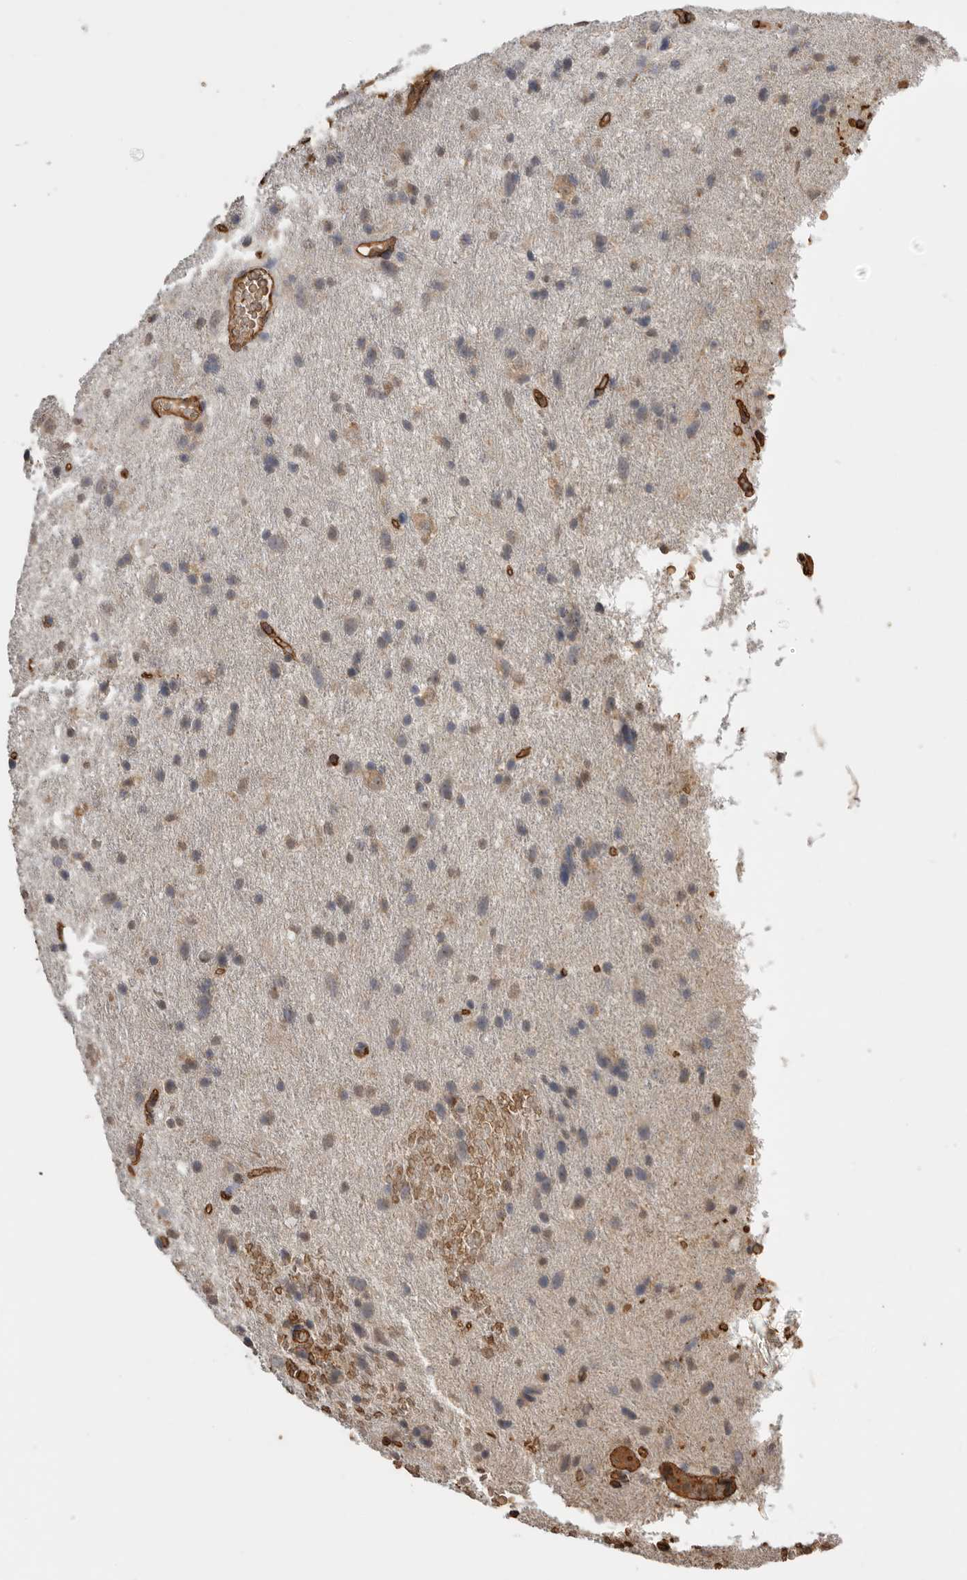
{"staining": {"intensity": "negative", "quantity": "none", "location": "none"}, "tissue": "glioma", "cell_type": "Tumor cells", "image_type": "cancer", "snomed": [{"axis": "morphology", "description": "Glioma, malignant, Low grade"}, {"axis": "topography", "description": "Brain"}], "caption": "Glioma stained for a protein using IHC displays no staining tumor cells.", "gene": "IL27", "patient": {"sex": "male", "age": 77}}